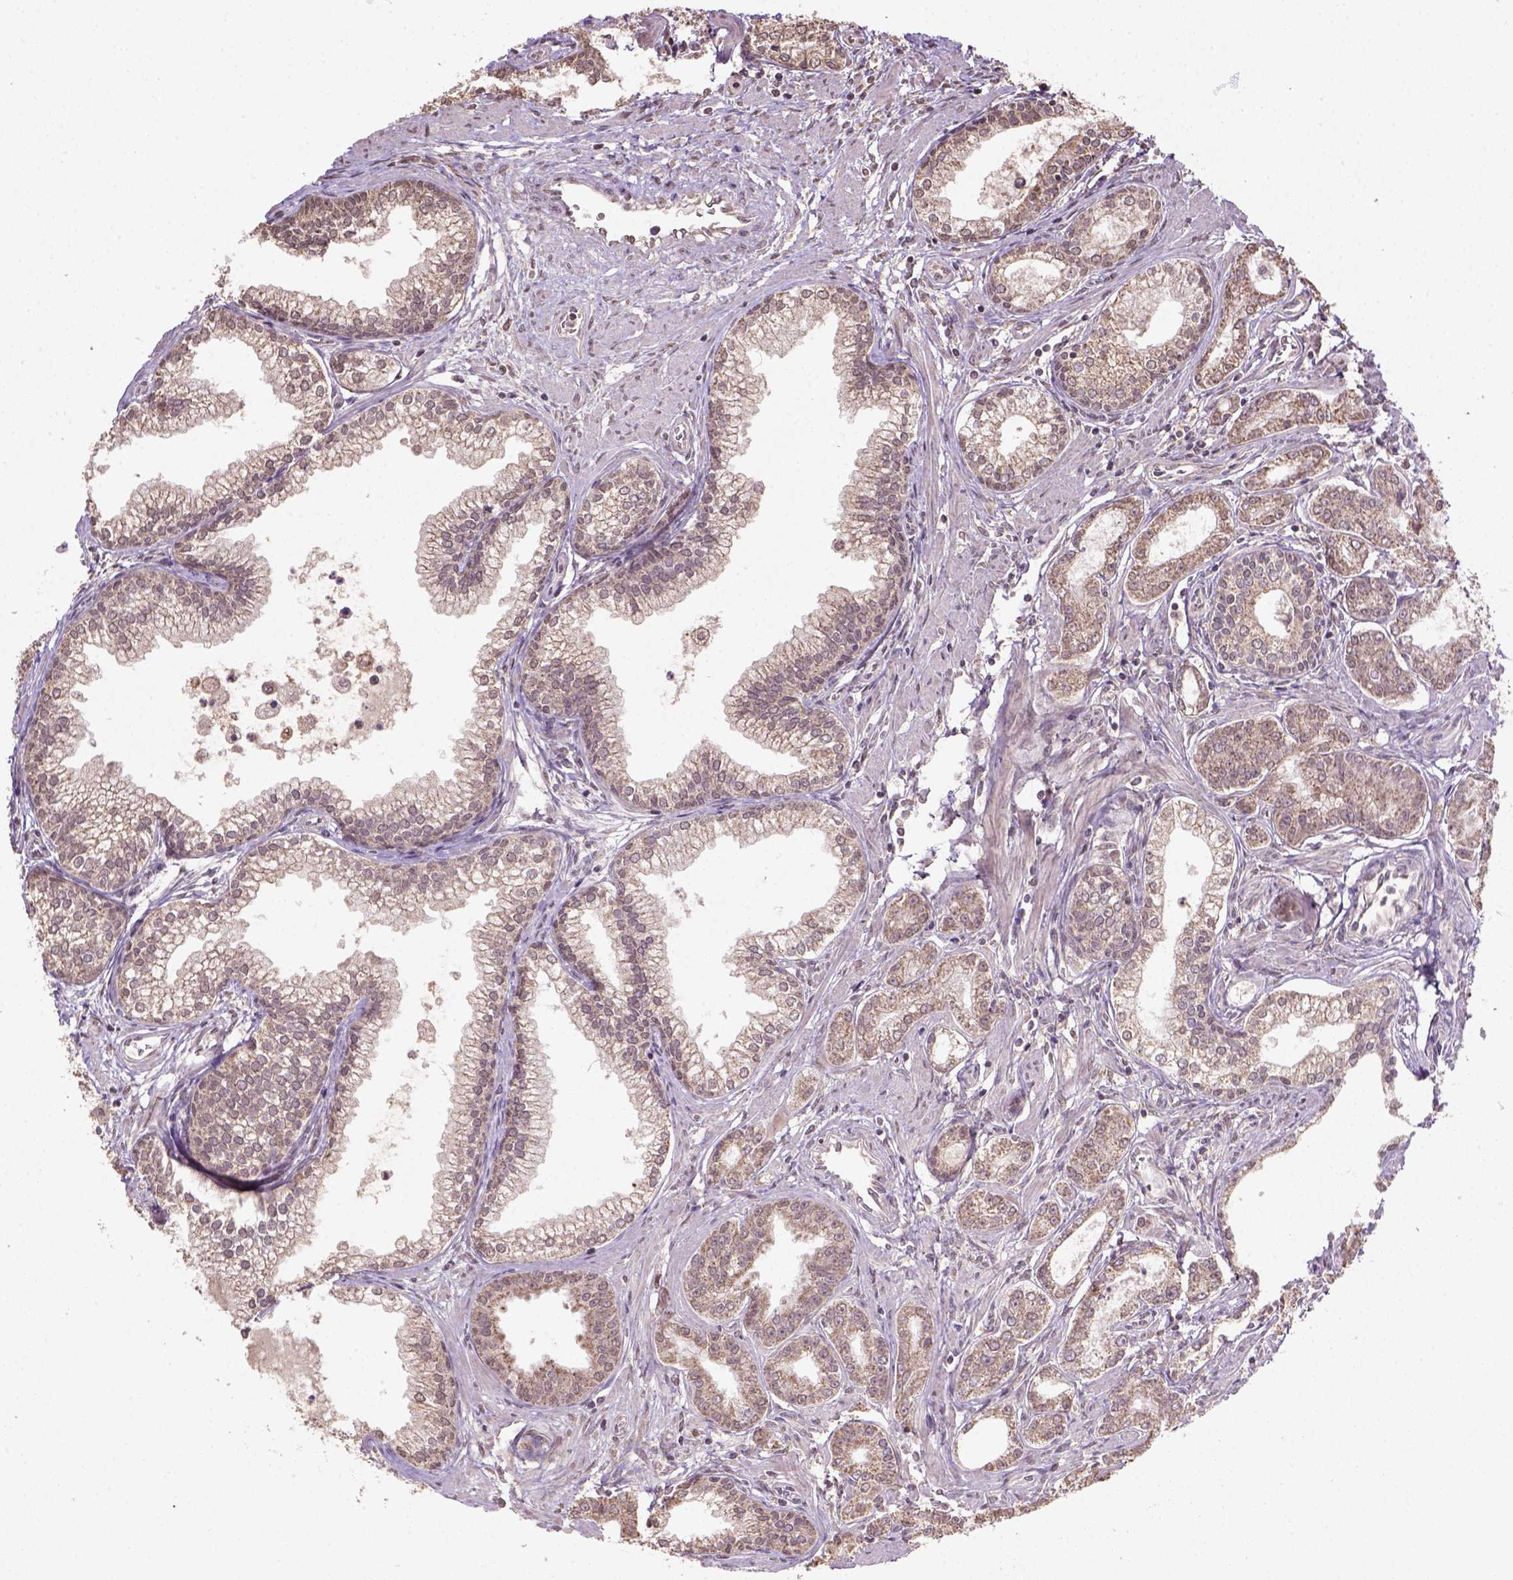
{"staining": {"intensity": "moderate", "quantity": ">75%", "location": "cytoplasmic/membranous"}, "tissue": "prostate cancer", "cell_type": "Tumor cells", "image_type": "cancer", "snomed": [{"axis": "morphology", "description": "Adenocarcinoma, NOS"}, {"axis": "topography", "description": "Prostate"}], "caption": "Protein staining of prostate cancer (adenocarcinoma) tissue demonstrates moderate cytoplasmic/membranous staining in approximately >75% of tumor cells. (brown staining indicates protein expression, while blue staining denotes nuclei).", "gene": "NUDT10", "patient": {"sex": "male", "age": 71}}